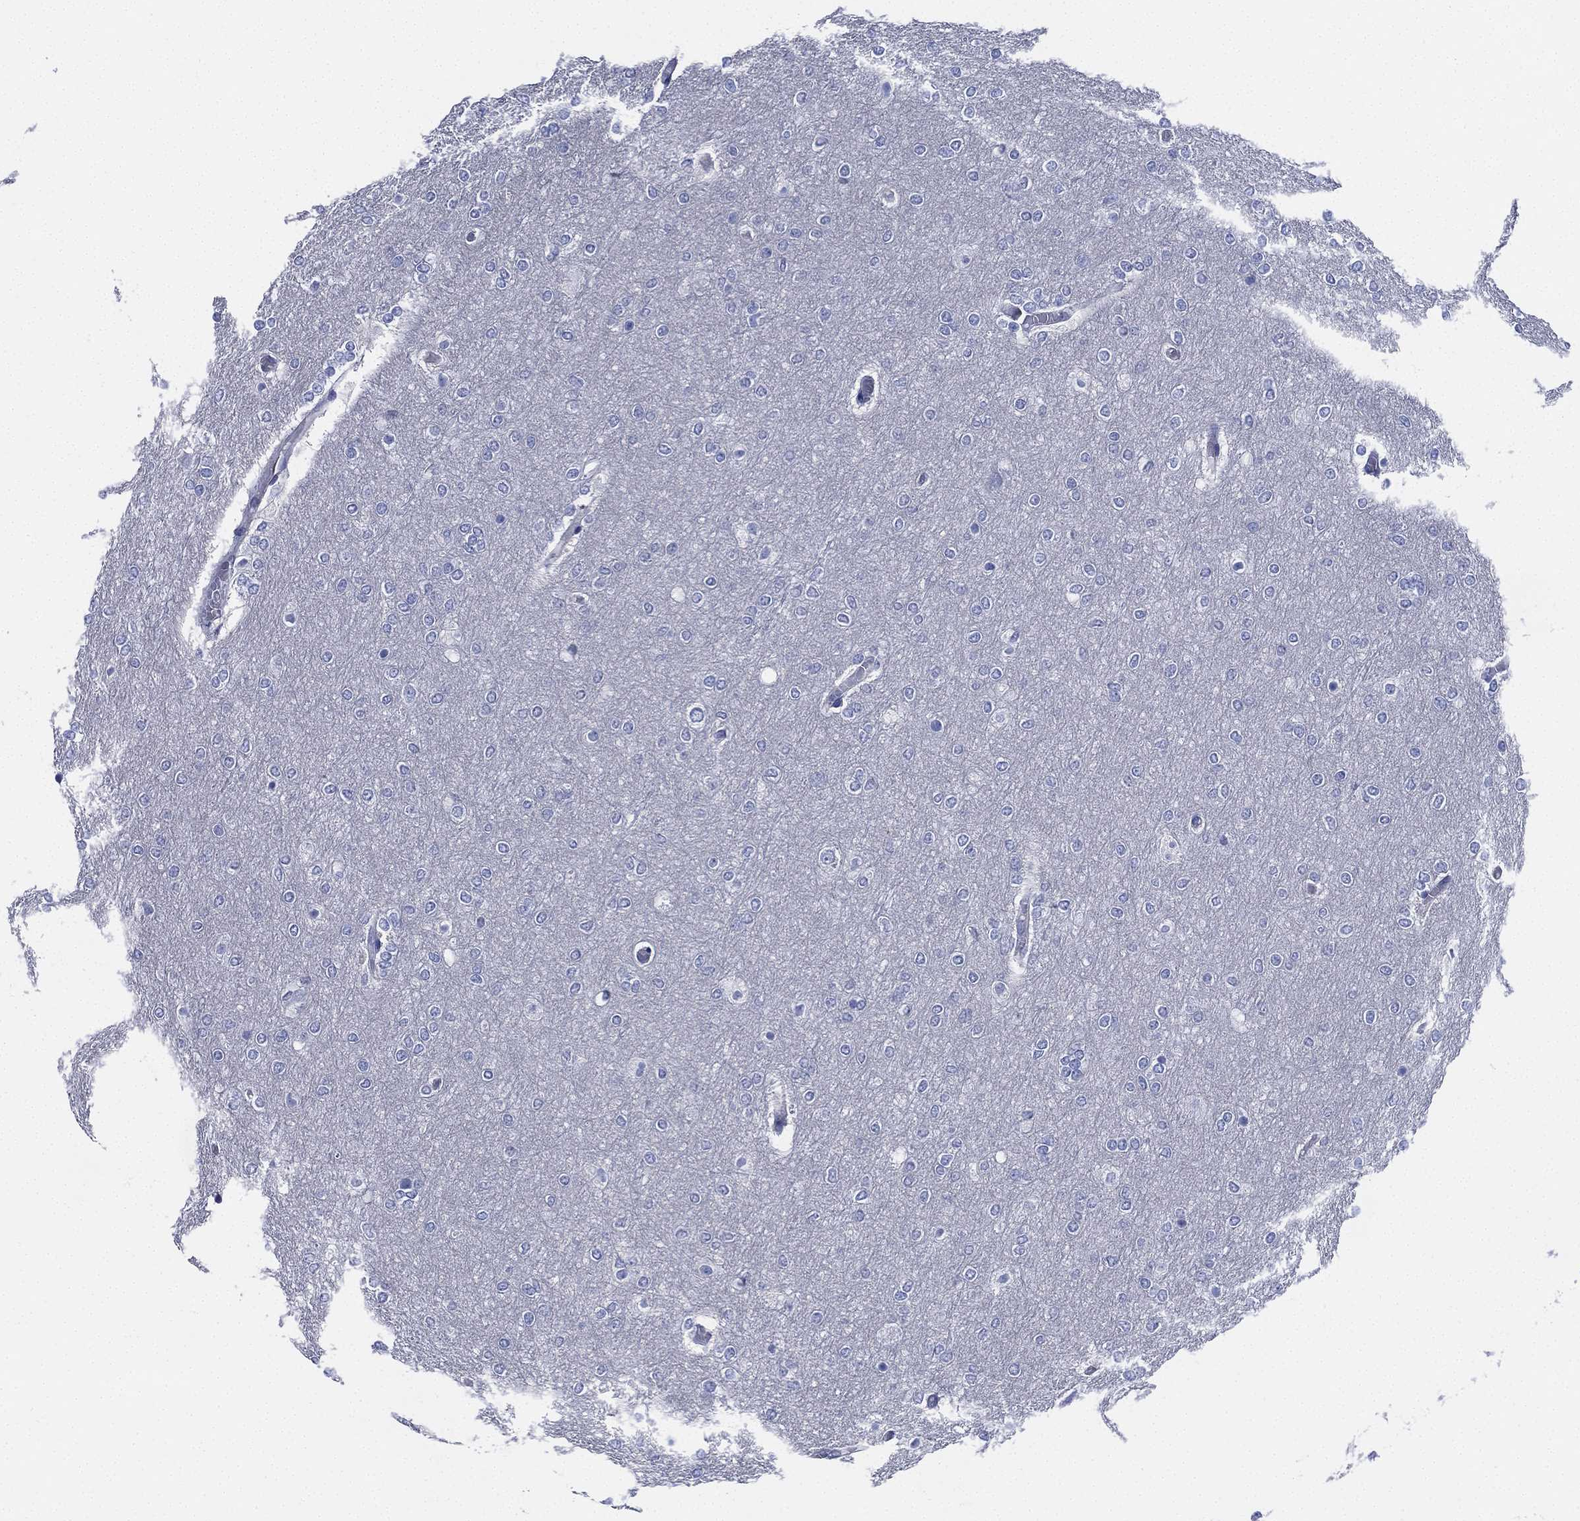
{"staining": {"intensity": "negative", "quantity": "none", "location": "none"}, "tissue": "glioma", "cell_type": "Tumor cells", "image_type": "cancer", "snomed": [{"axis": "morphology", "description": "Glioma, malignant, High grade"}, {"axis": "topography", "description": "Brain"}], "caption": "Glioma was stained to show a protein in brown. There is no significant expression in tumor cells.", "gene": "CCDC70", "patient": {"sex": "female", "age": 61}}